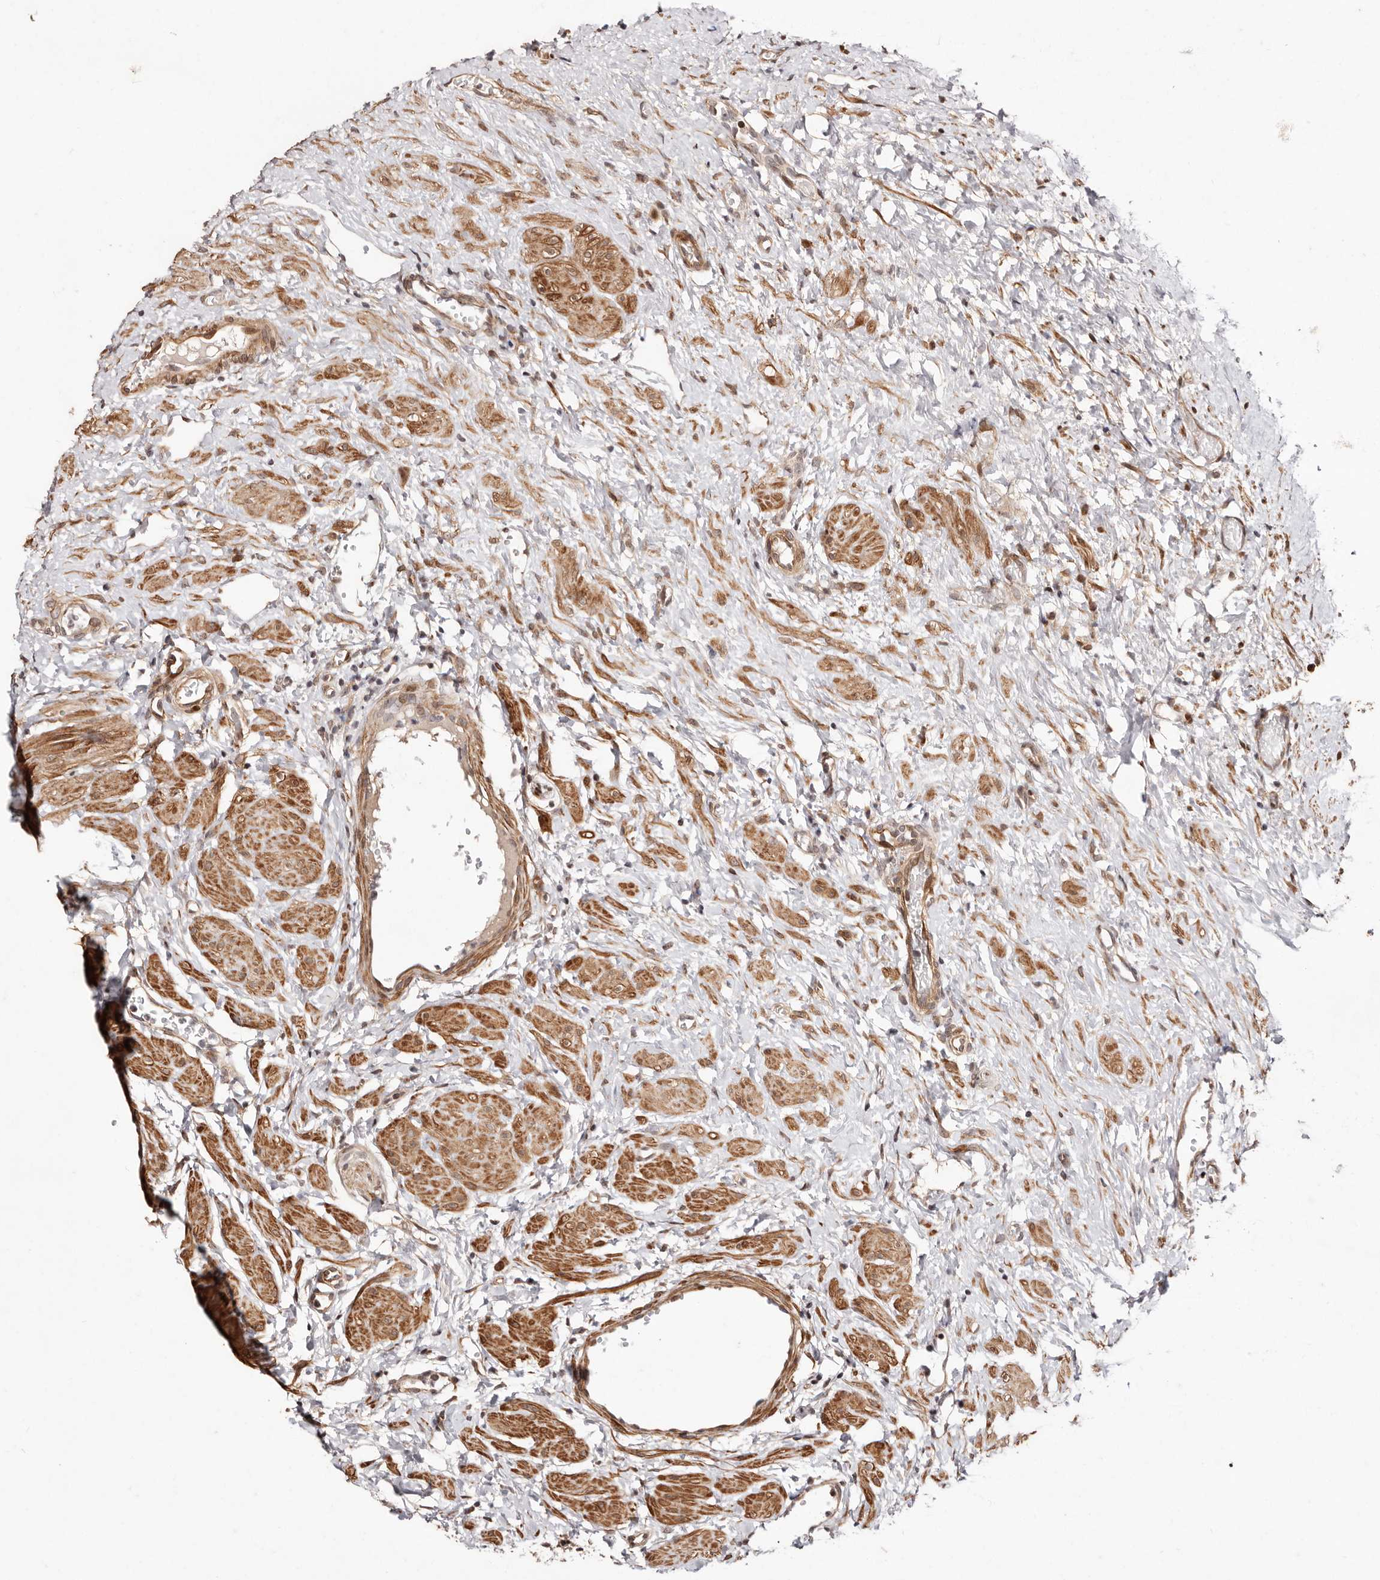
{"staining": {"intensity": "moderate", "quantity": "25%-75%", "location": "nuclear"}, "tissue": "ovary", "cell_type": "Ovarian stroma cells", "image_type": "normal", "snomed": [{"axis": "morphology", "description": "Normal tissue, NOS"}, {"axis": "morphology", "description": "Cyst, NOS"}, {"axis": "topography", "description": "Ovary"}], "caption": "A high-resolution micrograph shows immunohistochemistry (IHC) staining of normal ovary, which demonstrates moderate nuclear expression in about 25%-75% of ovarian stroma cells.", "gene": "HIVEP3", "patient": {"sex": "female", "age": 33}}